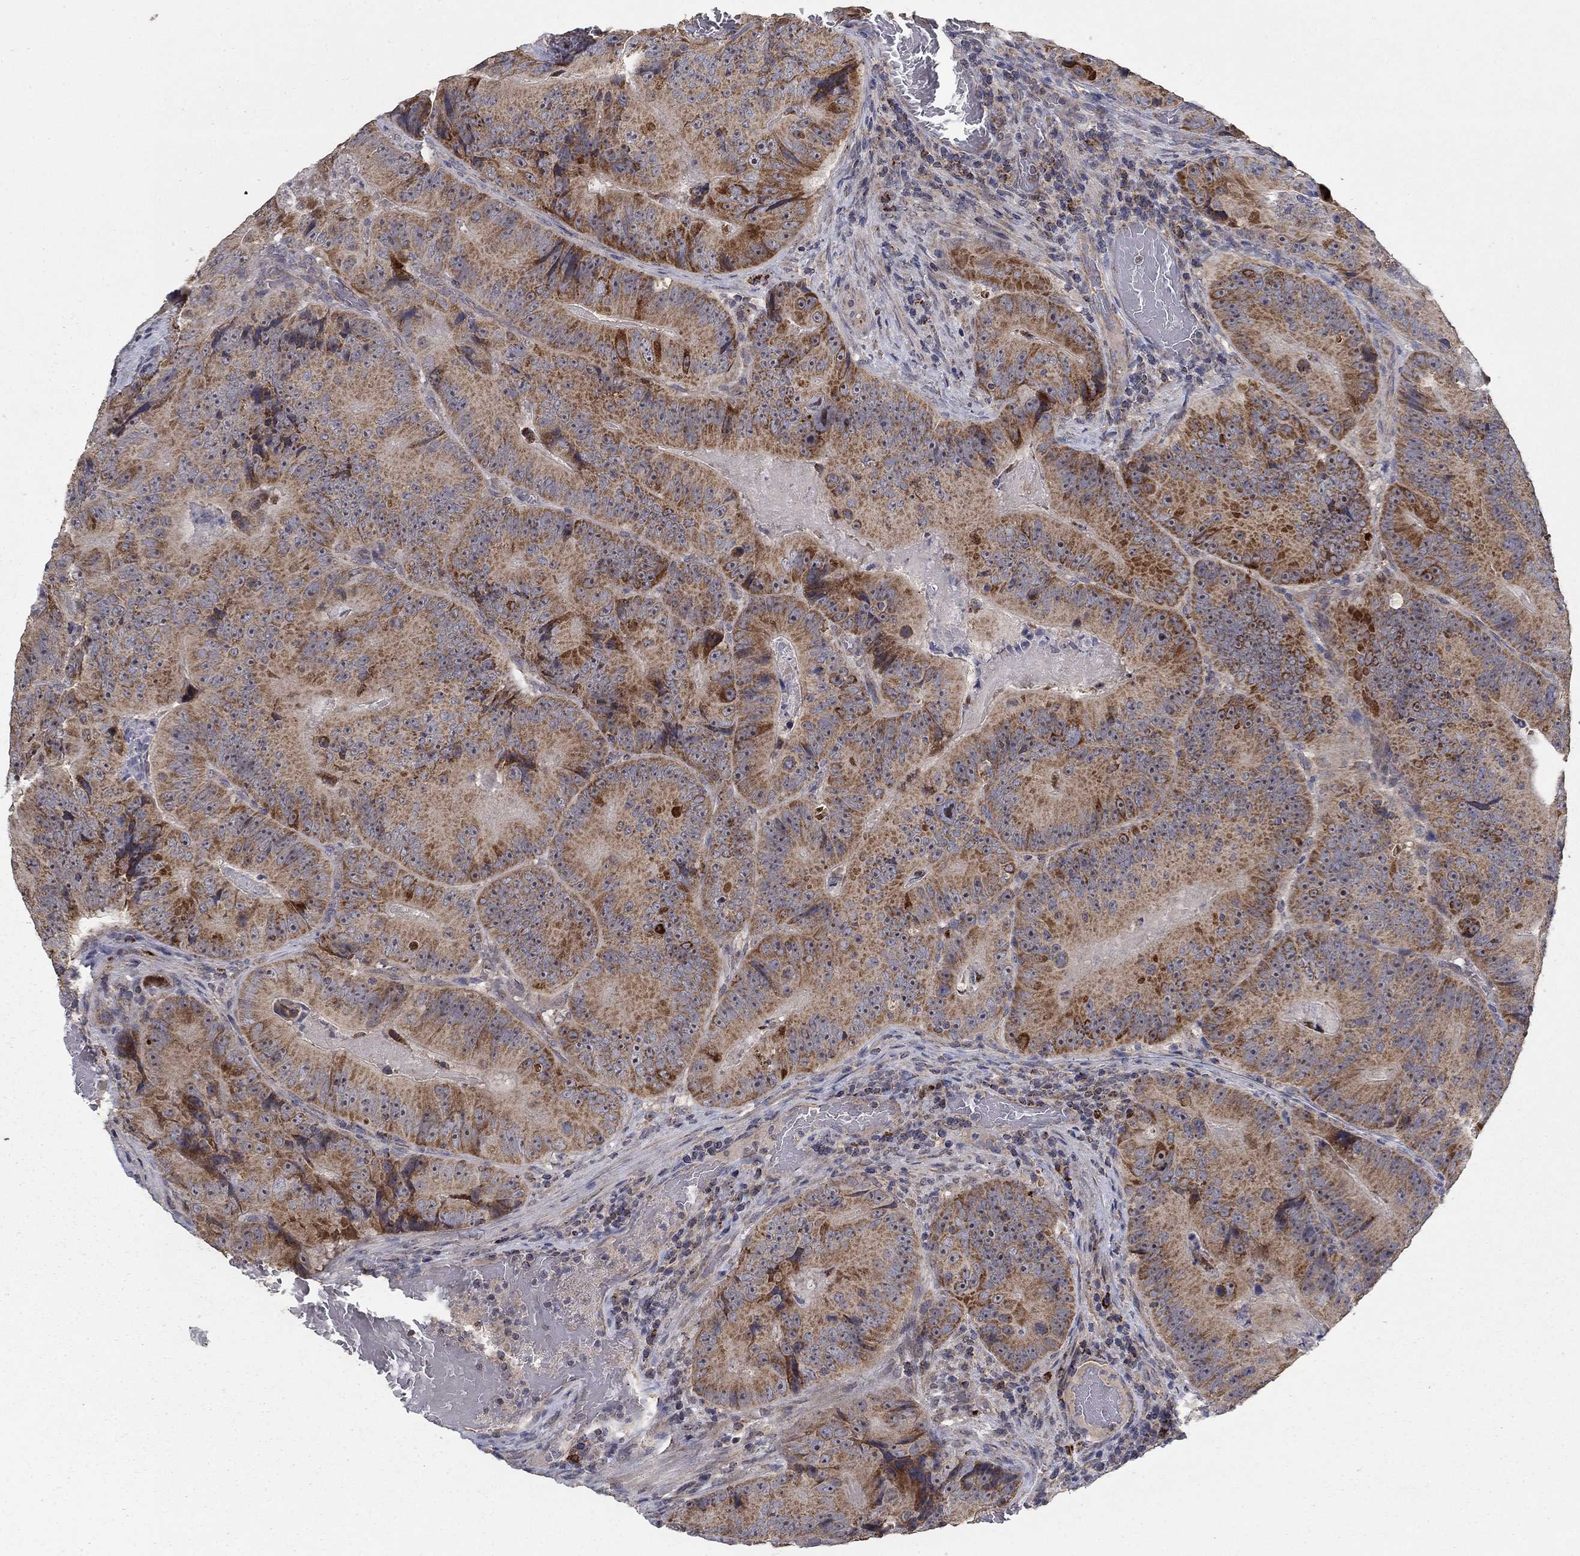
{"staining": {"intensity": "moderate", "quantity": ">75%", "location": "cytoplasmic/membranous"}, "tissue": "colorectal cancer", "cell_type": "Tumor cells", "image_type": "cancer", "snomed": [{"axis": "morphology", "description": "Adenocarcinoma, NOS"}, {"axis": "topography", "description": "Colon"}], "caption": "DAB (3,3'-diaminobenzidine) immunohistochemical staining of human colorectal cancer (adenocarcinoma) exhibits moderate cytoplasmic/membranous protein expression in approximately >75% of tumor cells.", "gene": "GPSM1", "patient": {"sex": "female", "age": 86}}